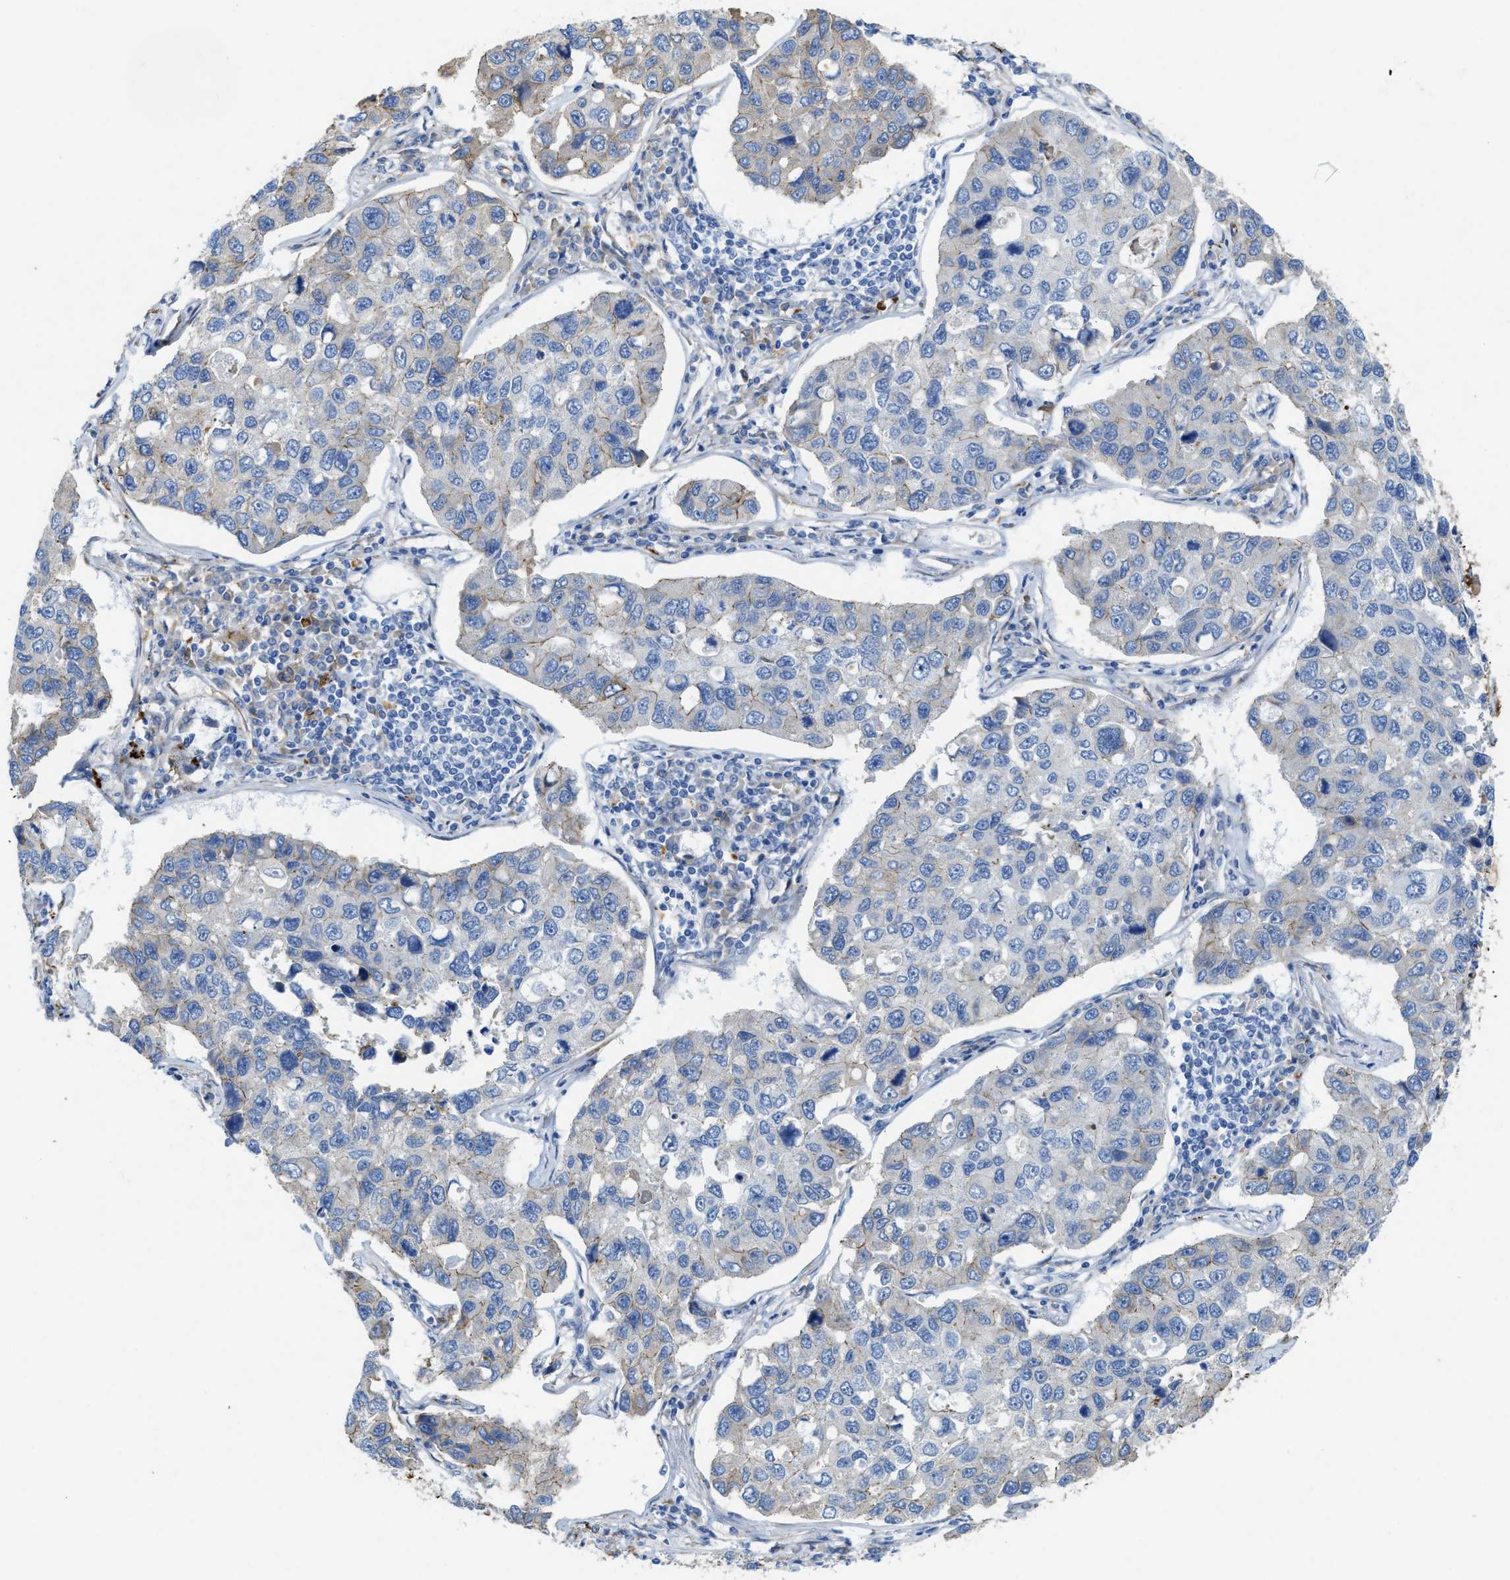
{"staining": {"intensity": "negative", "quantity": "none", "location": "none"}, "tissue": "lung cancer", "cell_type": "Tumor cells", "image_type": "cancer", "snomed": [{"axis": "morphology", "description": "Adenocarcinoma, NOS"}, {"axis": "topography", "description": "Lung"}], "caption": "Immunohistochemical staining of human lung adenocarcinoma demonstrates no significant expression in tumor cells. (DAB immunohistochemistry with hematoxylin counter stain).", "gene": "ASS1", "patient": {"sex": "male", "age": 64}}